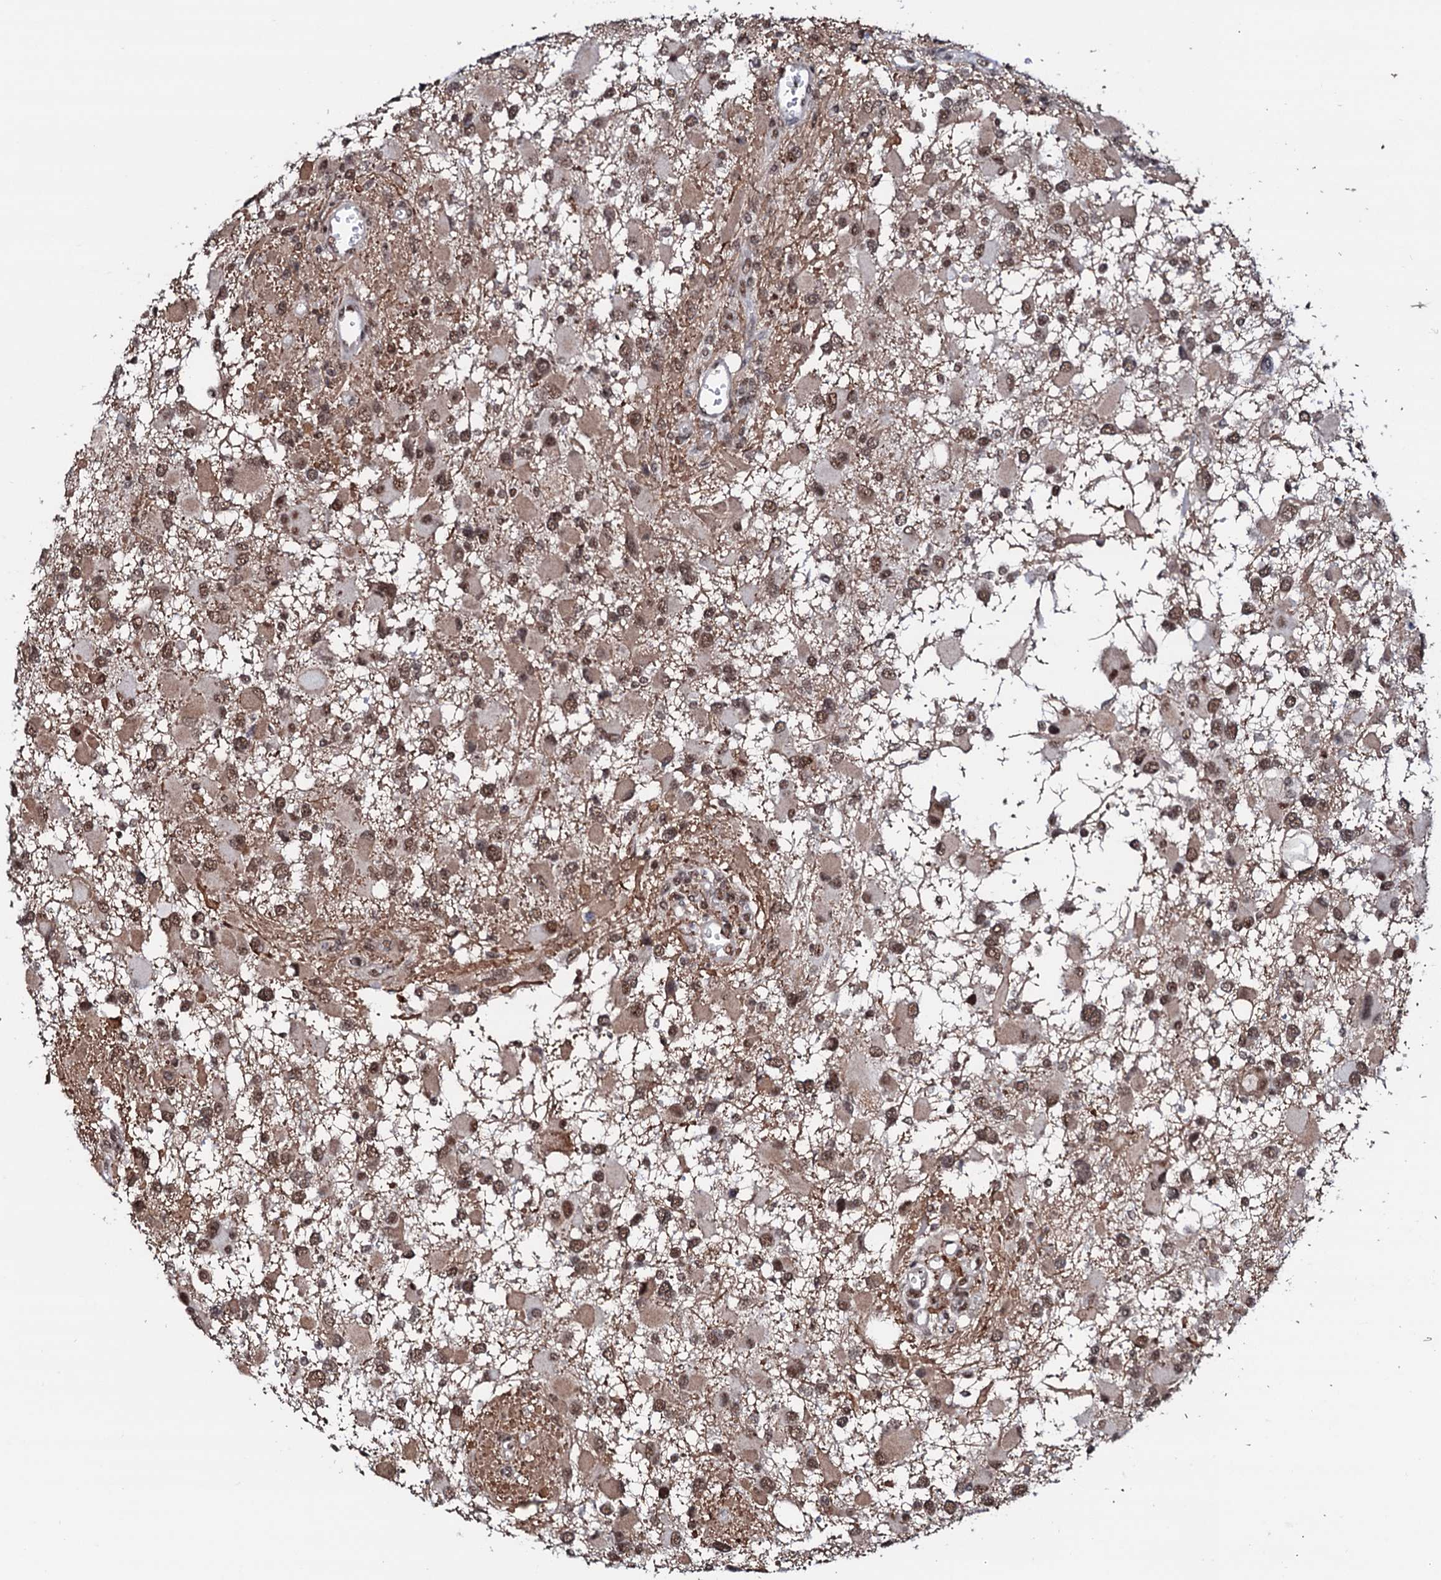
{"staining": {"intensity": "moderate", "quantity": ">75%", "location": "nuclear"}, "tissue": "glioma", "cell_type": "Tumor cells", "image_type": "cancer", "snomed": [{"axis": "morphology", "description": "Glioma, malignant, High grade"}, {"axis": "topography", "description": "Brain"}], "caption": "IHC photomicrograph of neoplastic tissue: glioma stained using immunohistochemistry (IHC) demonstrates medium levels of moderate protein expression localized specifically in the nuclear of tumor cells, appearing as a nuclear brown color.", "gene": "PRPF18", "patient": {"sex": "male", "age": 53}}